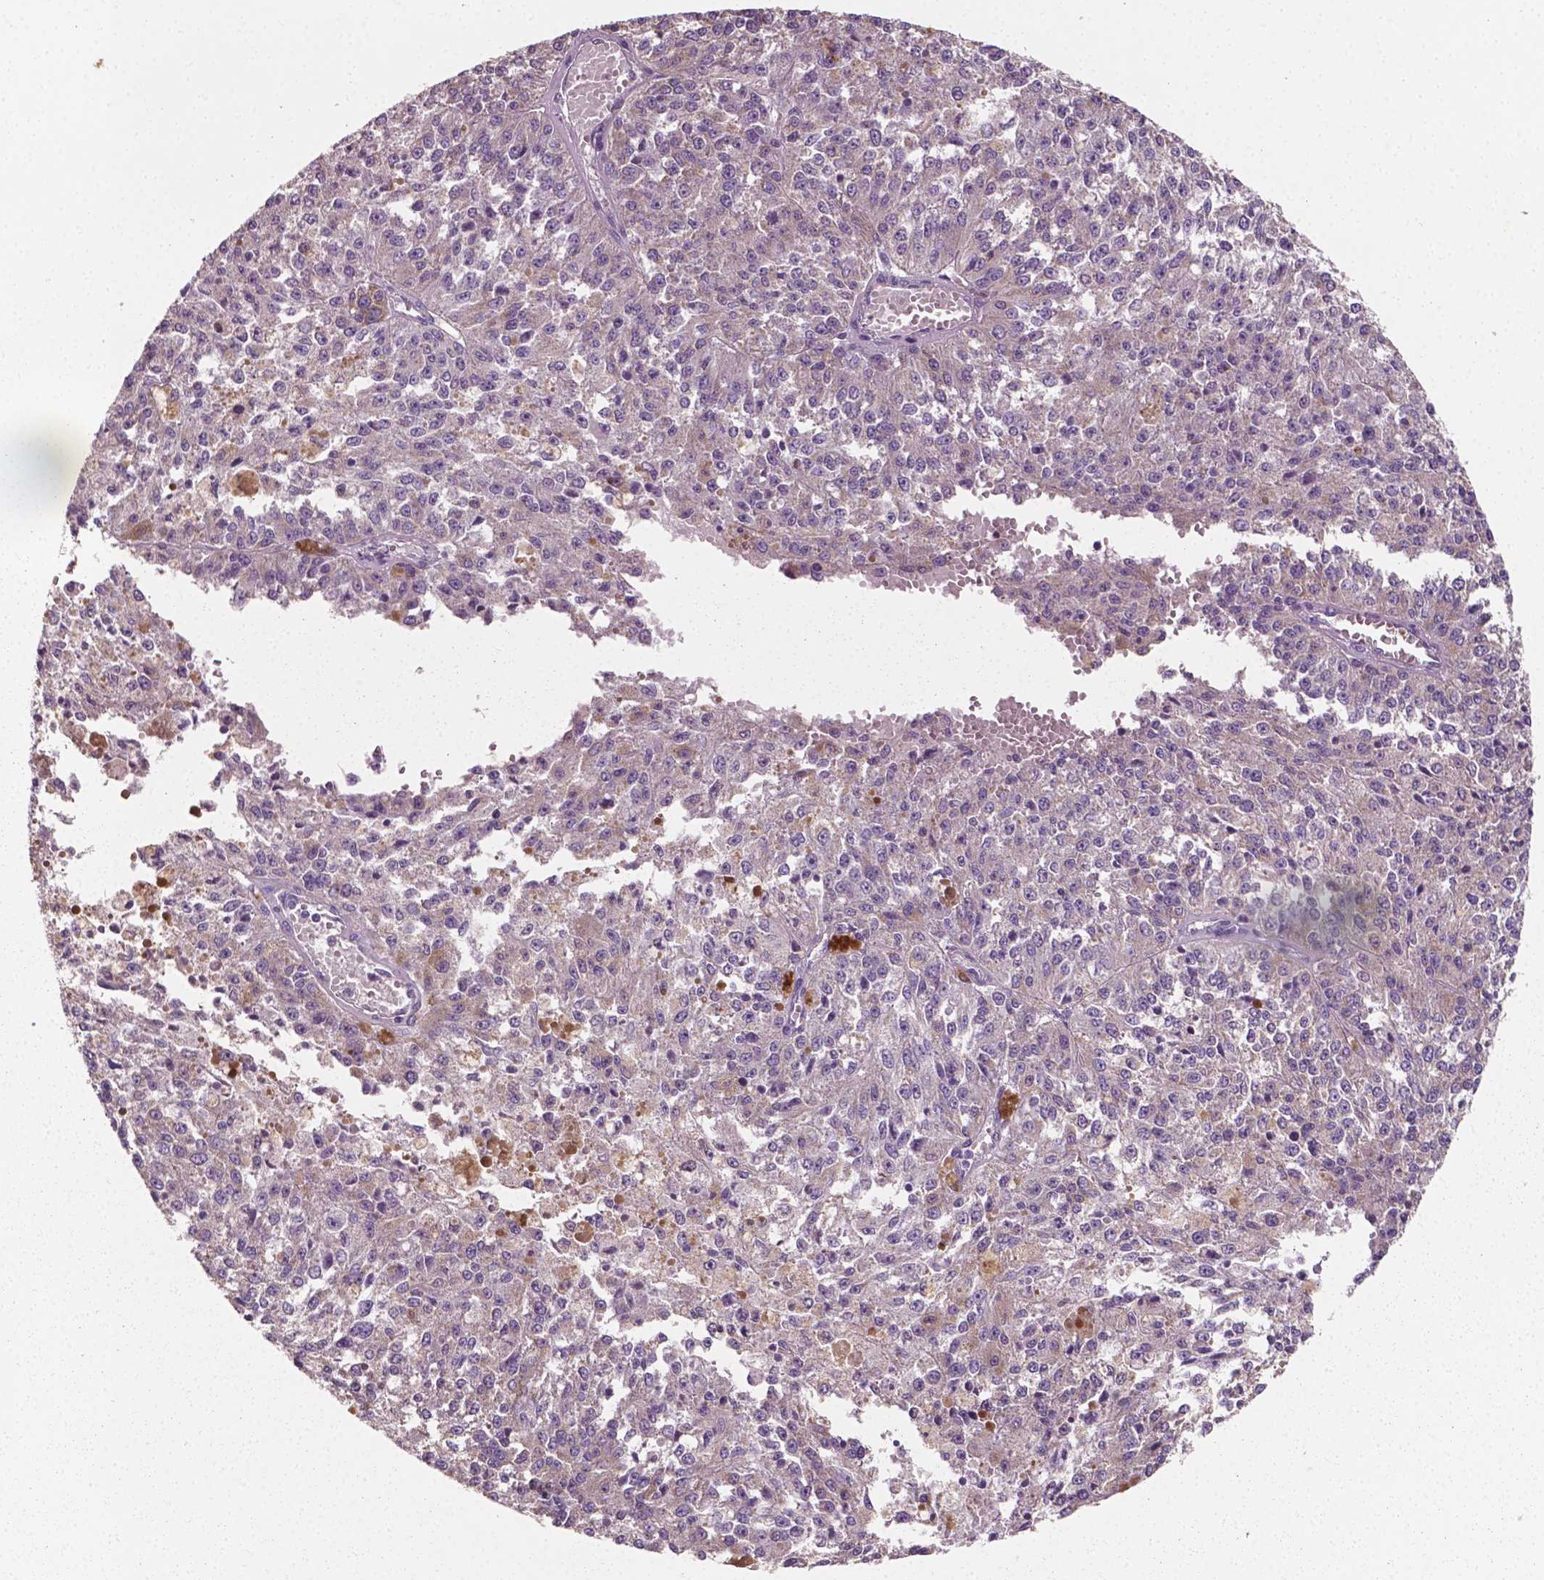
{"staining": {"intensity": "negative", "quantity": "none", "location": "none"}, "tissue": "melanoma", "cell_type": "Tumor cells", "image_type": "cancer", "snomed": [{"axis": "morphology", "description": "Malignant melanoma, Metastatic site"}, {"axis": "topography", "description": "Lymph node"}], "caption": "Immunohistochemistry (IHC) image of human melanoma stained for a protein (brown), which displays no expression in tumor cells. (Stains: DAB (3,3'-diaminobenzidine) IHC with hematoxylin counter stain, Microscopy: brightfield microscopy at high magnification).", "gene": "PTX3", "patient": {"sex": "female", "age": 64}}